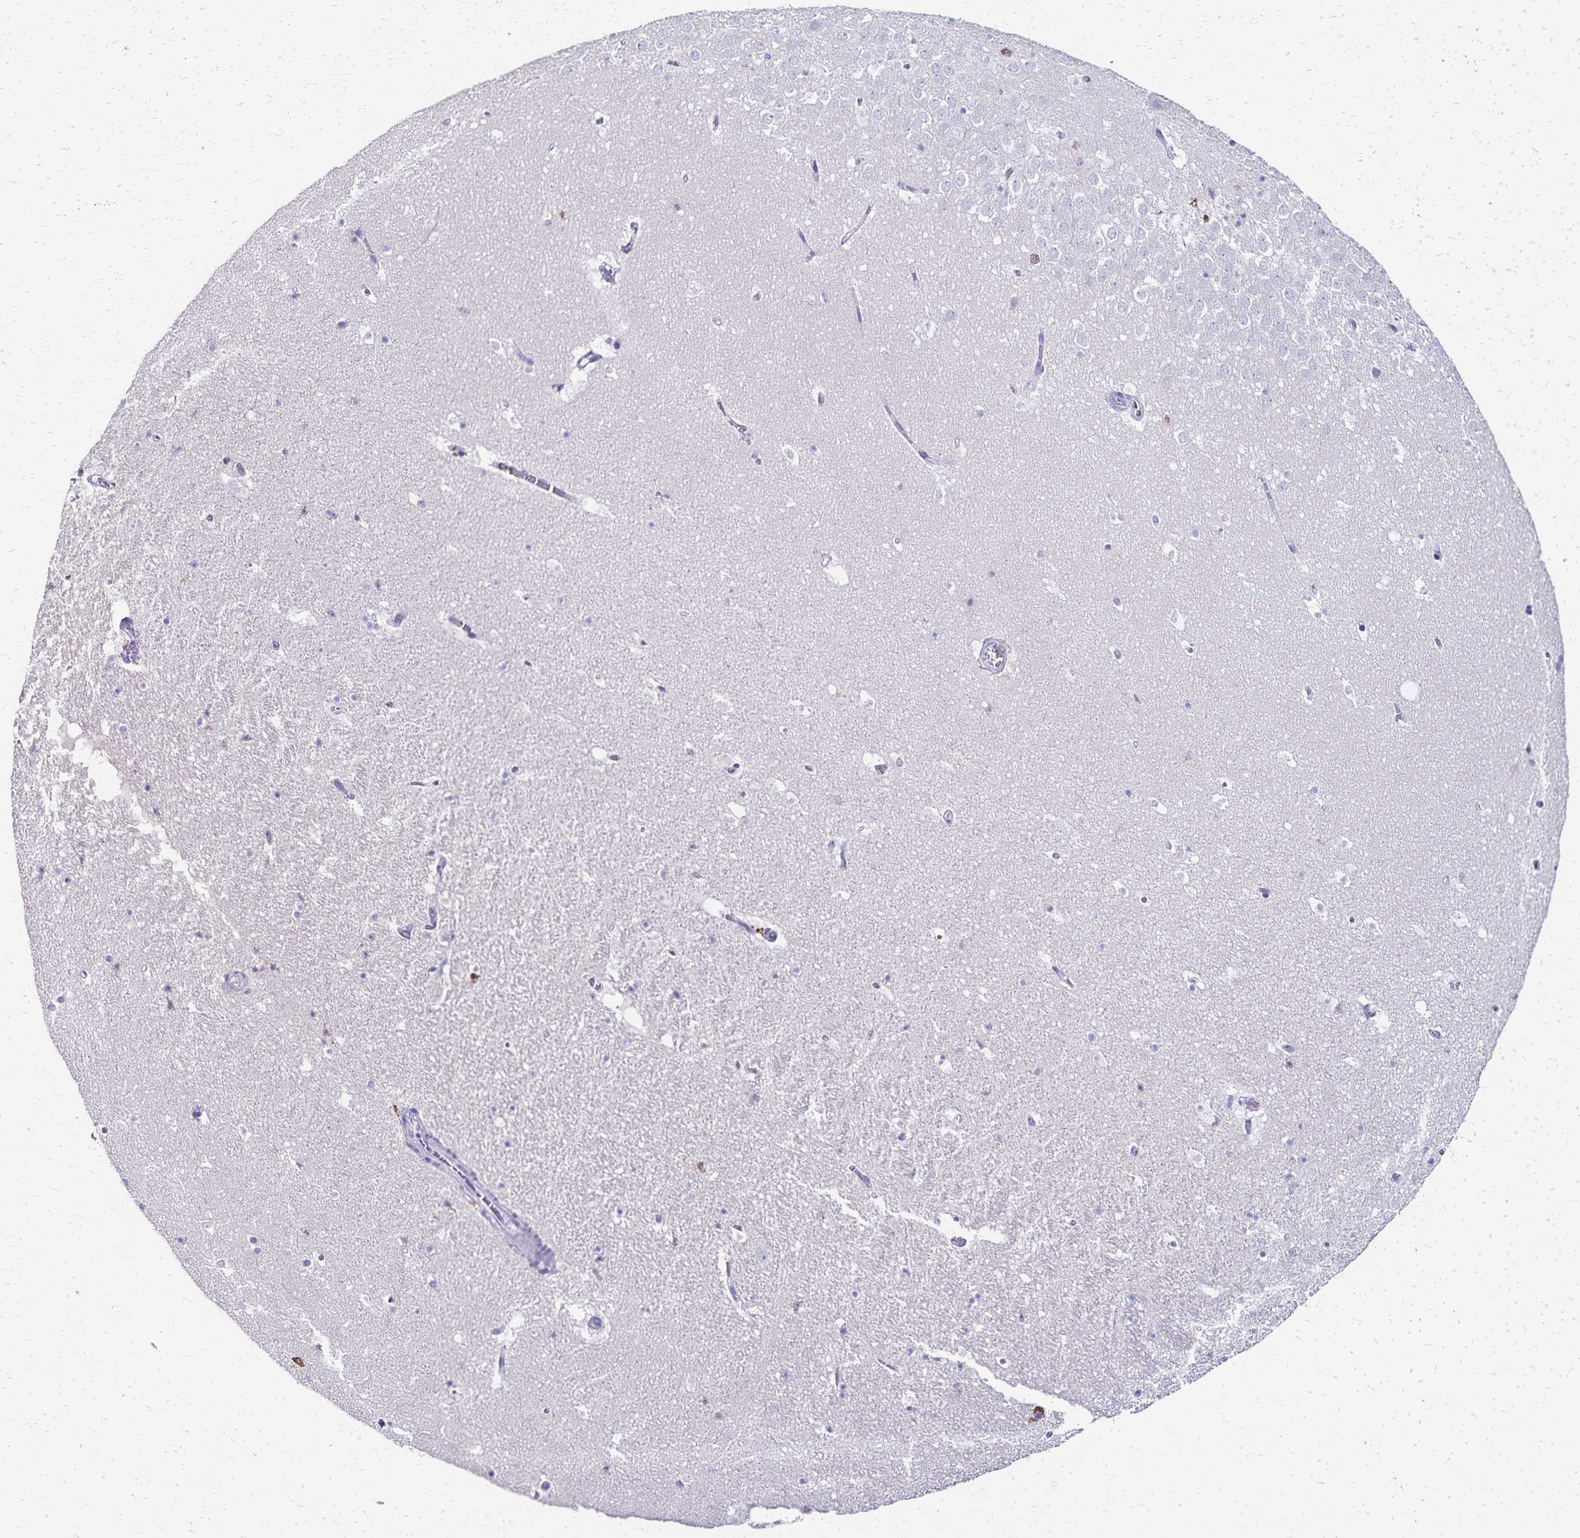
{"staining": {"intensity": "negative", "quantity": "none", "location": "none"}, "tissue": "hippocampus", "cell_type": "Glial cells", "image_type": "normal", "snomed": [{"axis": "morphology", "description": "Normal tissue, NOS"}, {"axis": "topography", "description": "Hippocampus"}], "caption": "This histopathology image is of unremarkable hippocampus stained with immunohistochemistry (IHC) to label a protein in brown with the nuclei are counter-stained blue. There is no expression in glial cells.", "gene": "PAX5", "patient": {"sex": "female", "age": 42}}